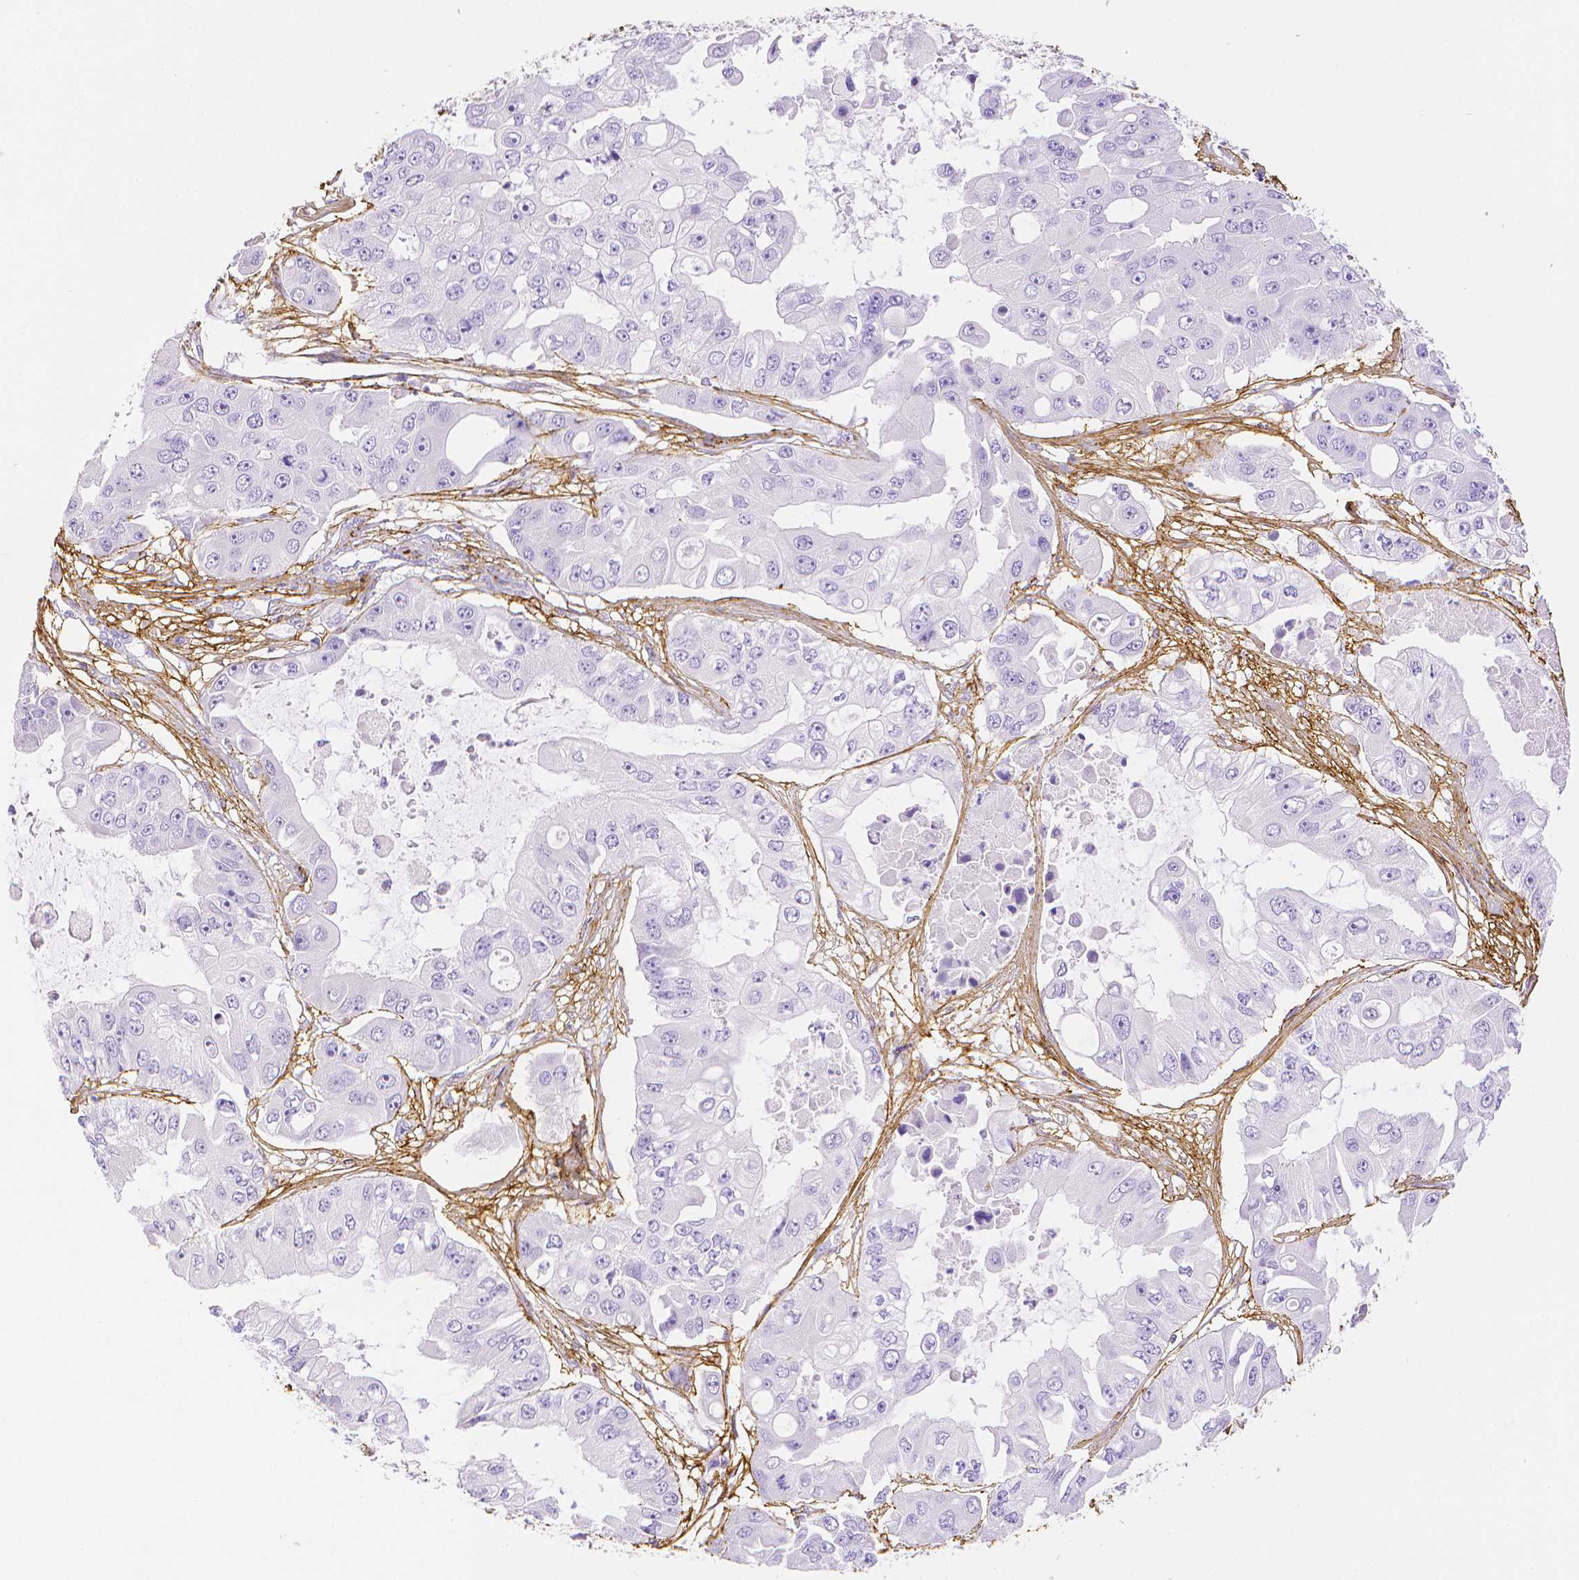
{"staining": {"intensity": "negative", "quantity": "none", "location": "none"}, "tissue": "ovarian cancer", "cell_type": "Tumor cells", "image_type": "cancer", "snomed": [{"axis": "morphology", "description": "Cystadenocarcinoma, serous, NOS"}, {"axis": "topography", "description": "Ovary"}], "caption": "Tumor cells show no significant protein staining in ovarian cancer (serous cystadenocarcinoma).", "gene": "FBN1", "patient": {"sex": "female", "age": 56}}